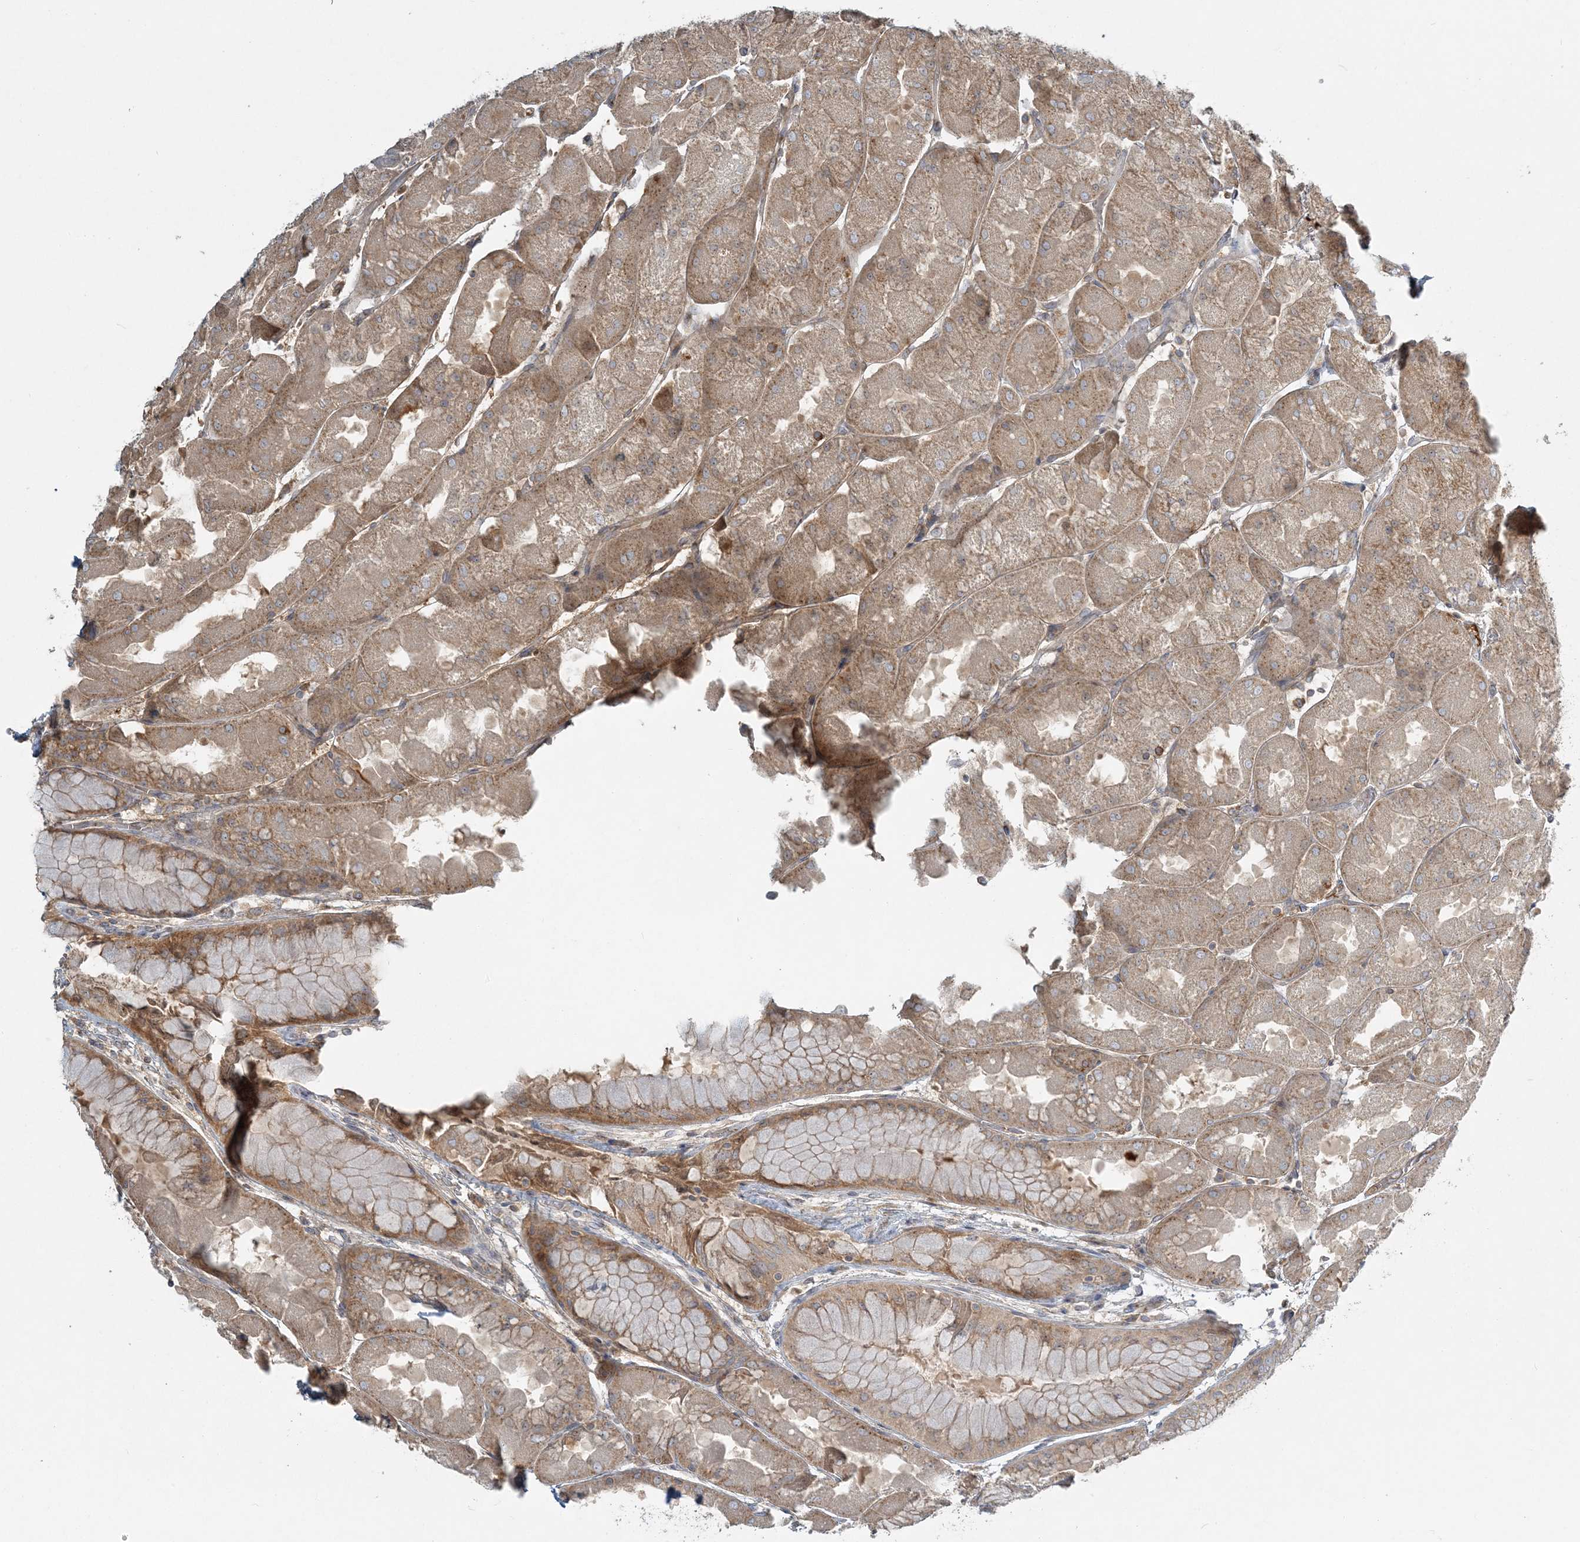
{"staining": {"intensity": "moderate", "quantity": "25%-75%", "location": "cytoplasmic/membranous"}, "tissue": "stomach", "cell_type": "Glandular cells", "image_type": "normal", "snomed": [{"axis": "morphology", "description": "Normal tissue, NOS"}, {"axis": "topography", "description": "Stomach"}], "caption": "Glandular cells demonstrate moderate cytoplasmic/membranous expression in about 25%-75% of cells in unremarkable stomach.", "gene": "AP1AR", "patient": {"sex": "female", "age": 61}}